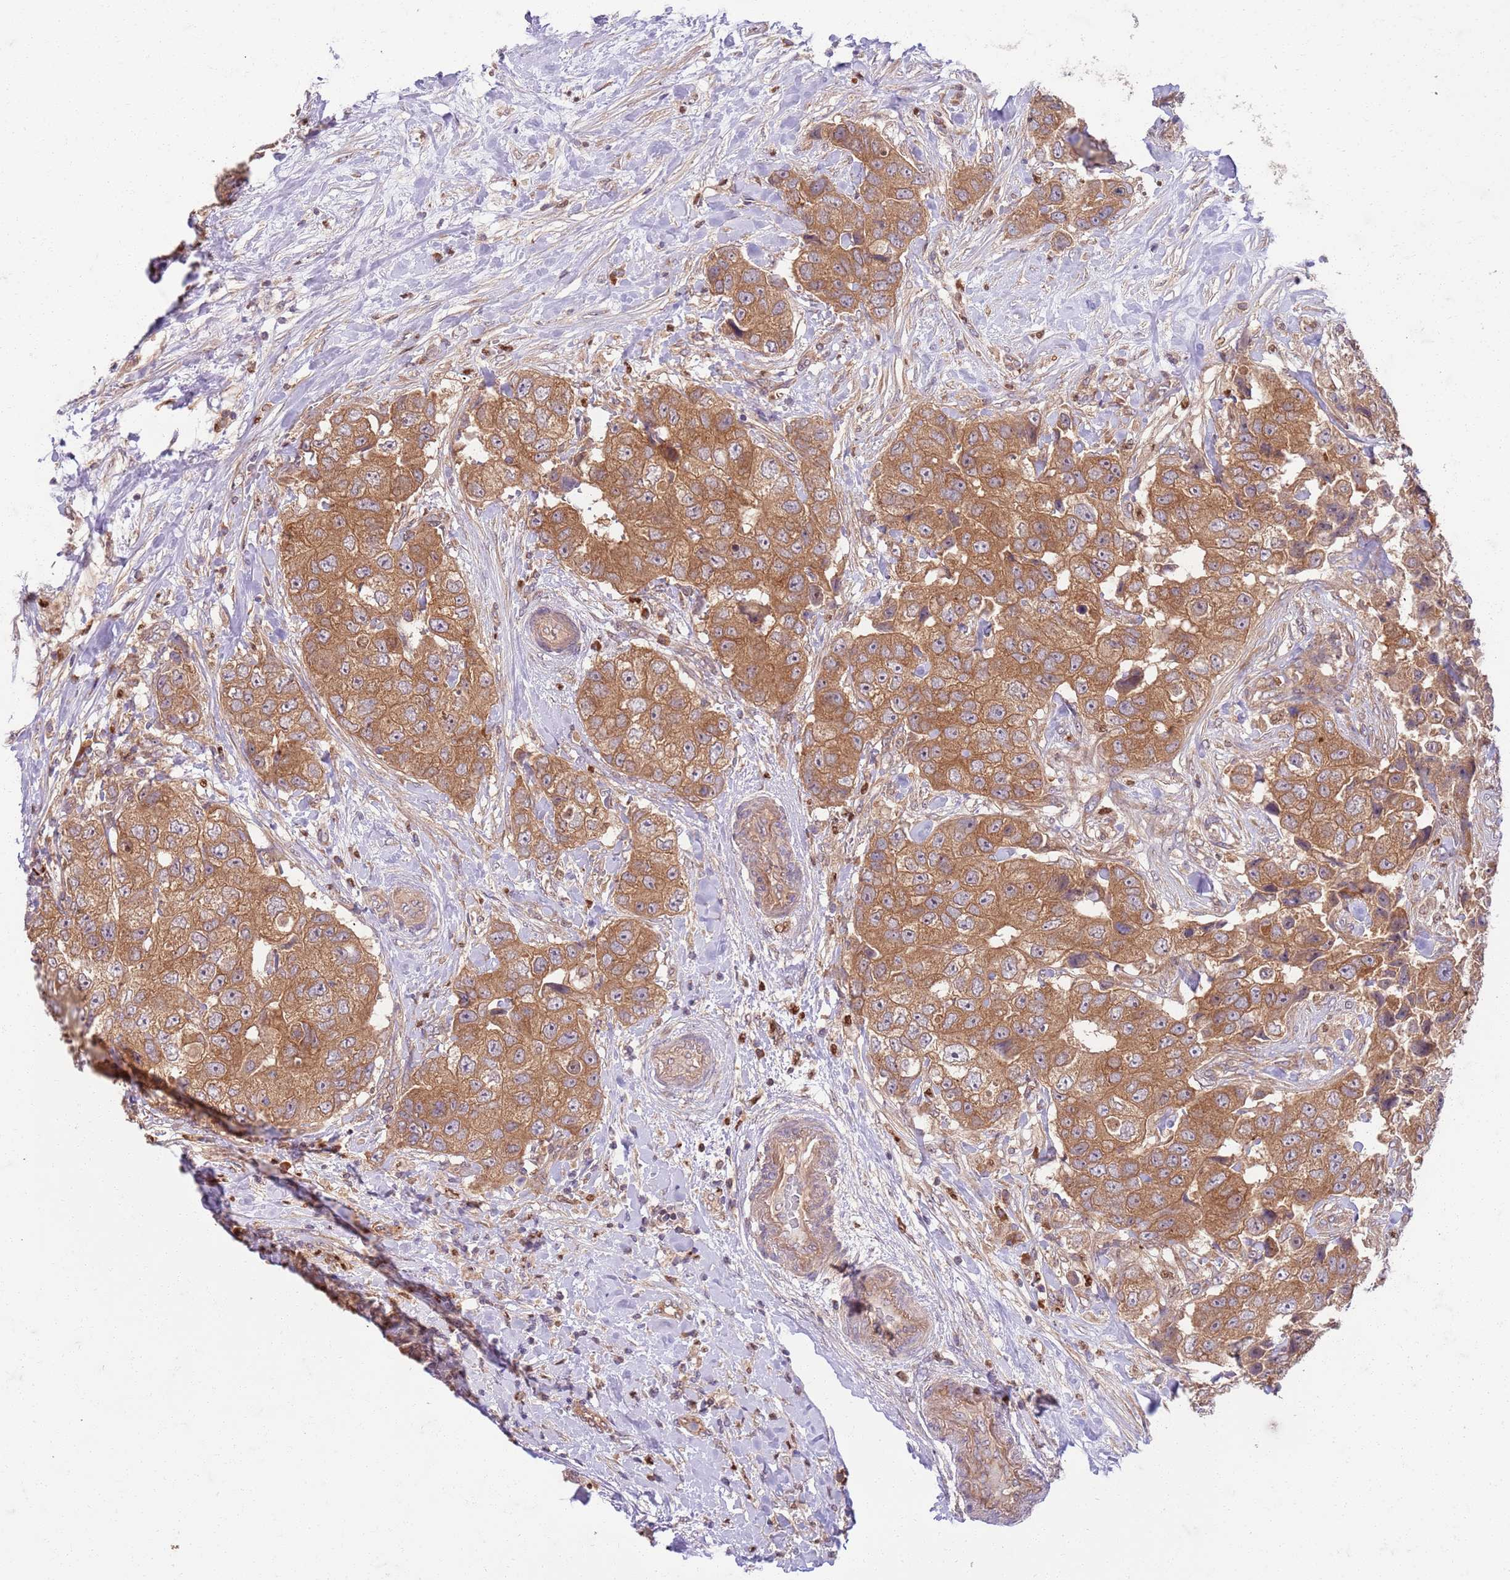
{"staining": {"intensity": "moderate", "quantity": ">75%", "location": "cytoplasmic/membranous"}, "tissue": "breast cancer", "cell_type": "Tumor cells", "image_type": "cancer", "snomed": [{"axis": "morphology", "description": "Normal tissue, NOS"}, {"axis": "morphology", "description": "Duct carcinoma"}, {"axis": "topography", "description": "Breast"}], "caption": "A medium amount of moderate cytoplasmic/membranous expression is appreciated in approximately >75% of tumor cells in breast cancer tissue.", "gene": "OSBP", "patient": {"sex": "female", "age": 62}}